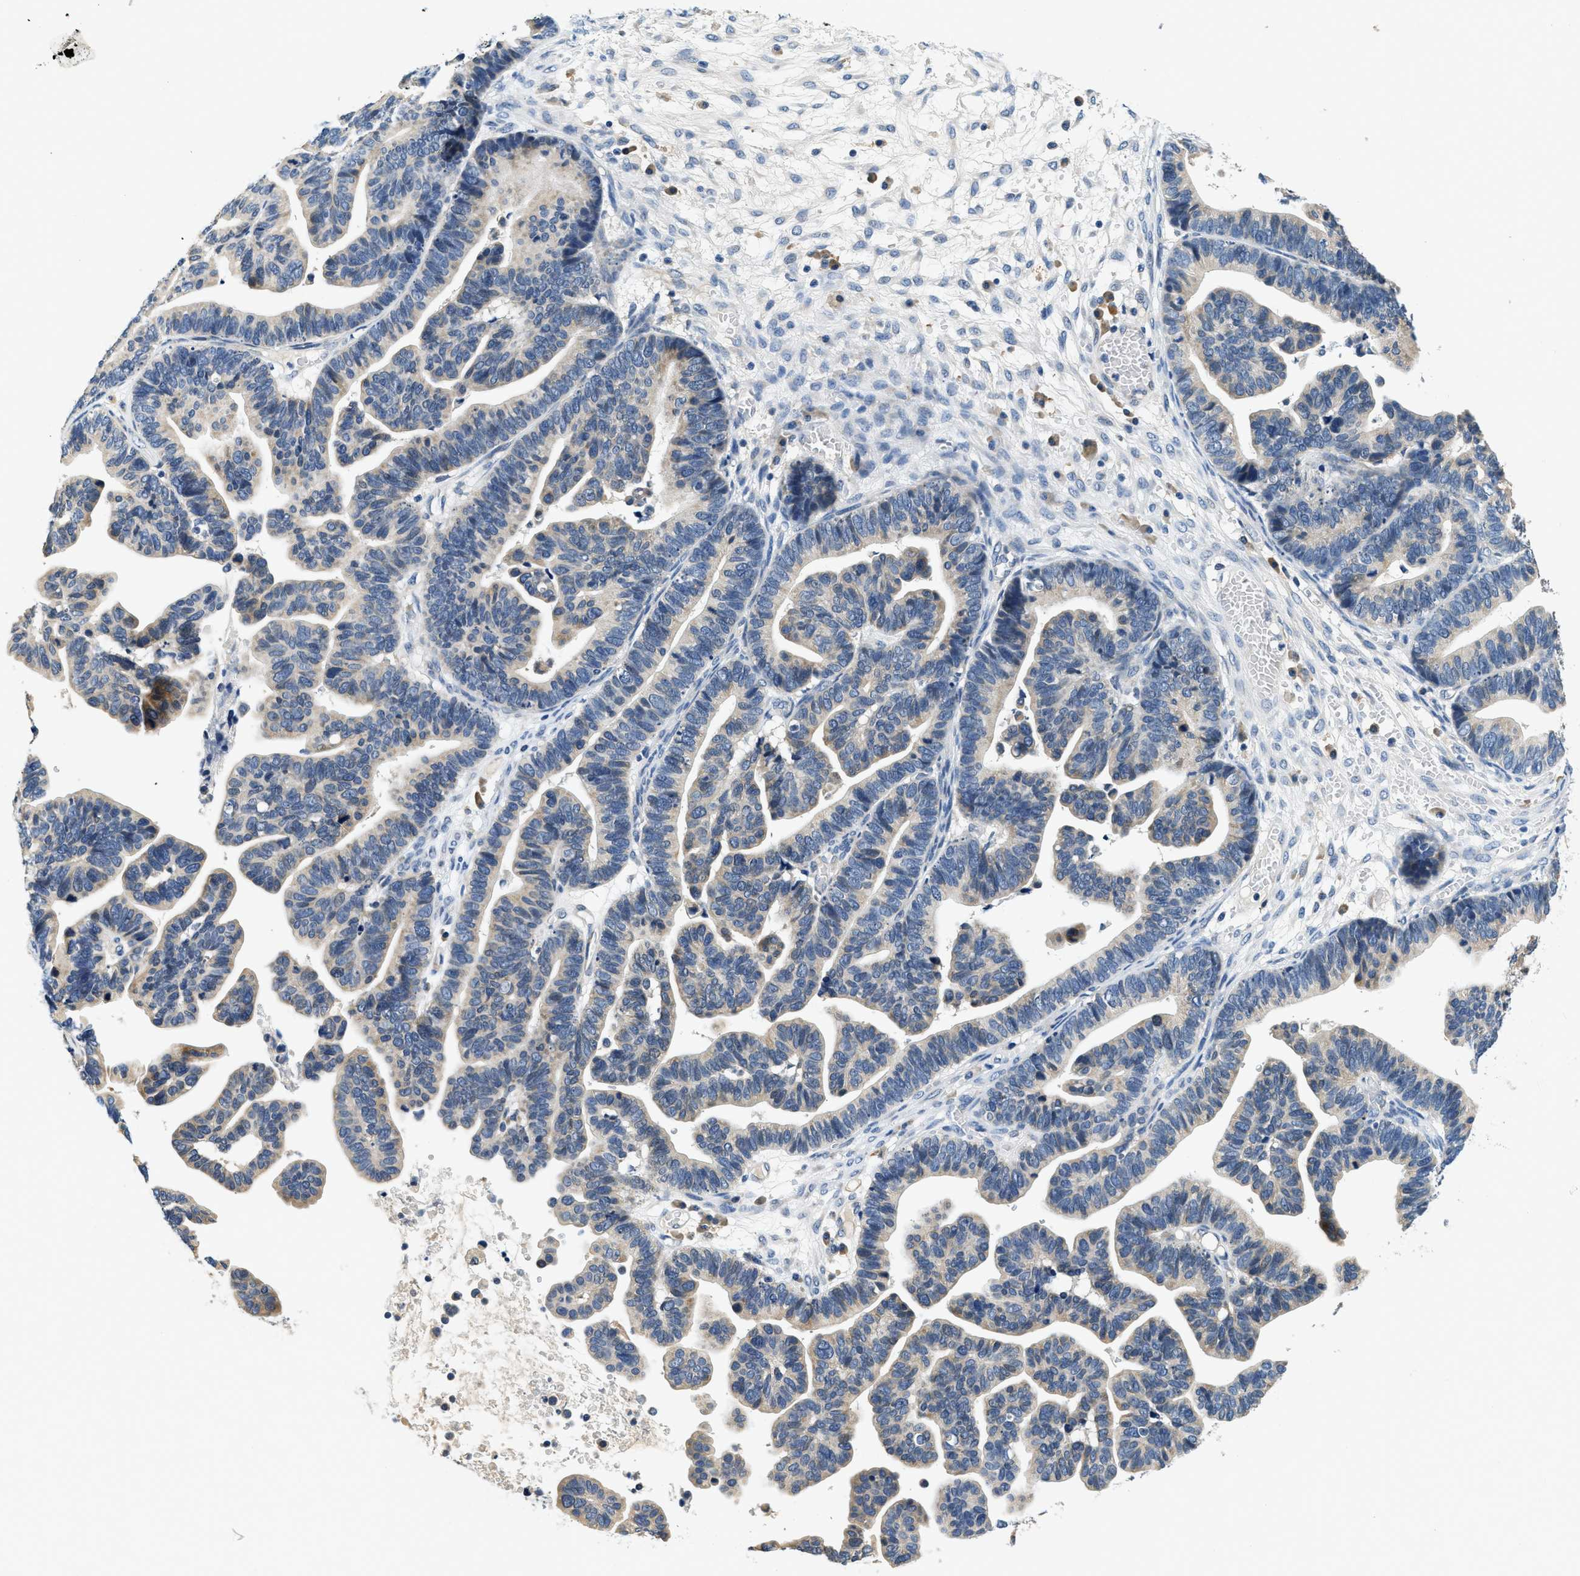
{"staining": {"intensity": "weak", "quantity": "<25%", "location": "cytoplasmic/membranous"}, "tissue": "ovarian cancer", "cell_type": "Tumor cells", "image_type": "cancer", "snomed": [{"axis": "morphology", "description": "Cystadenocarcinoma, serous, NOS"}, {"axis": "topography", "description": "Ovary"}], "caption": "DAB (3,3'-diaminobenzidine) immunohistochemical staining of human ovarian serous cystadenocarcinoma exhibits no significant positivity in tumor cells.", "gene": "ALDH3A2", "patient": {"sex": "female", "age": 56}}